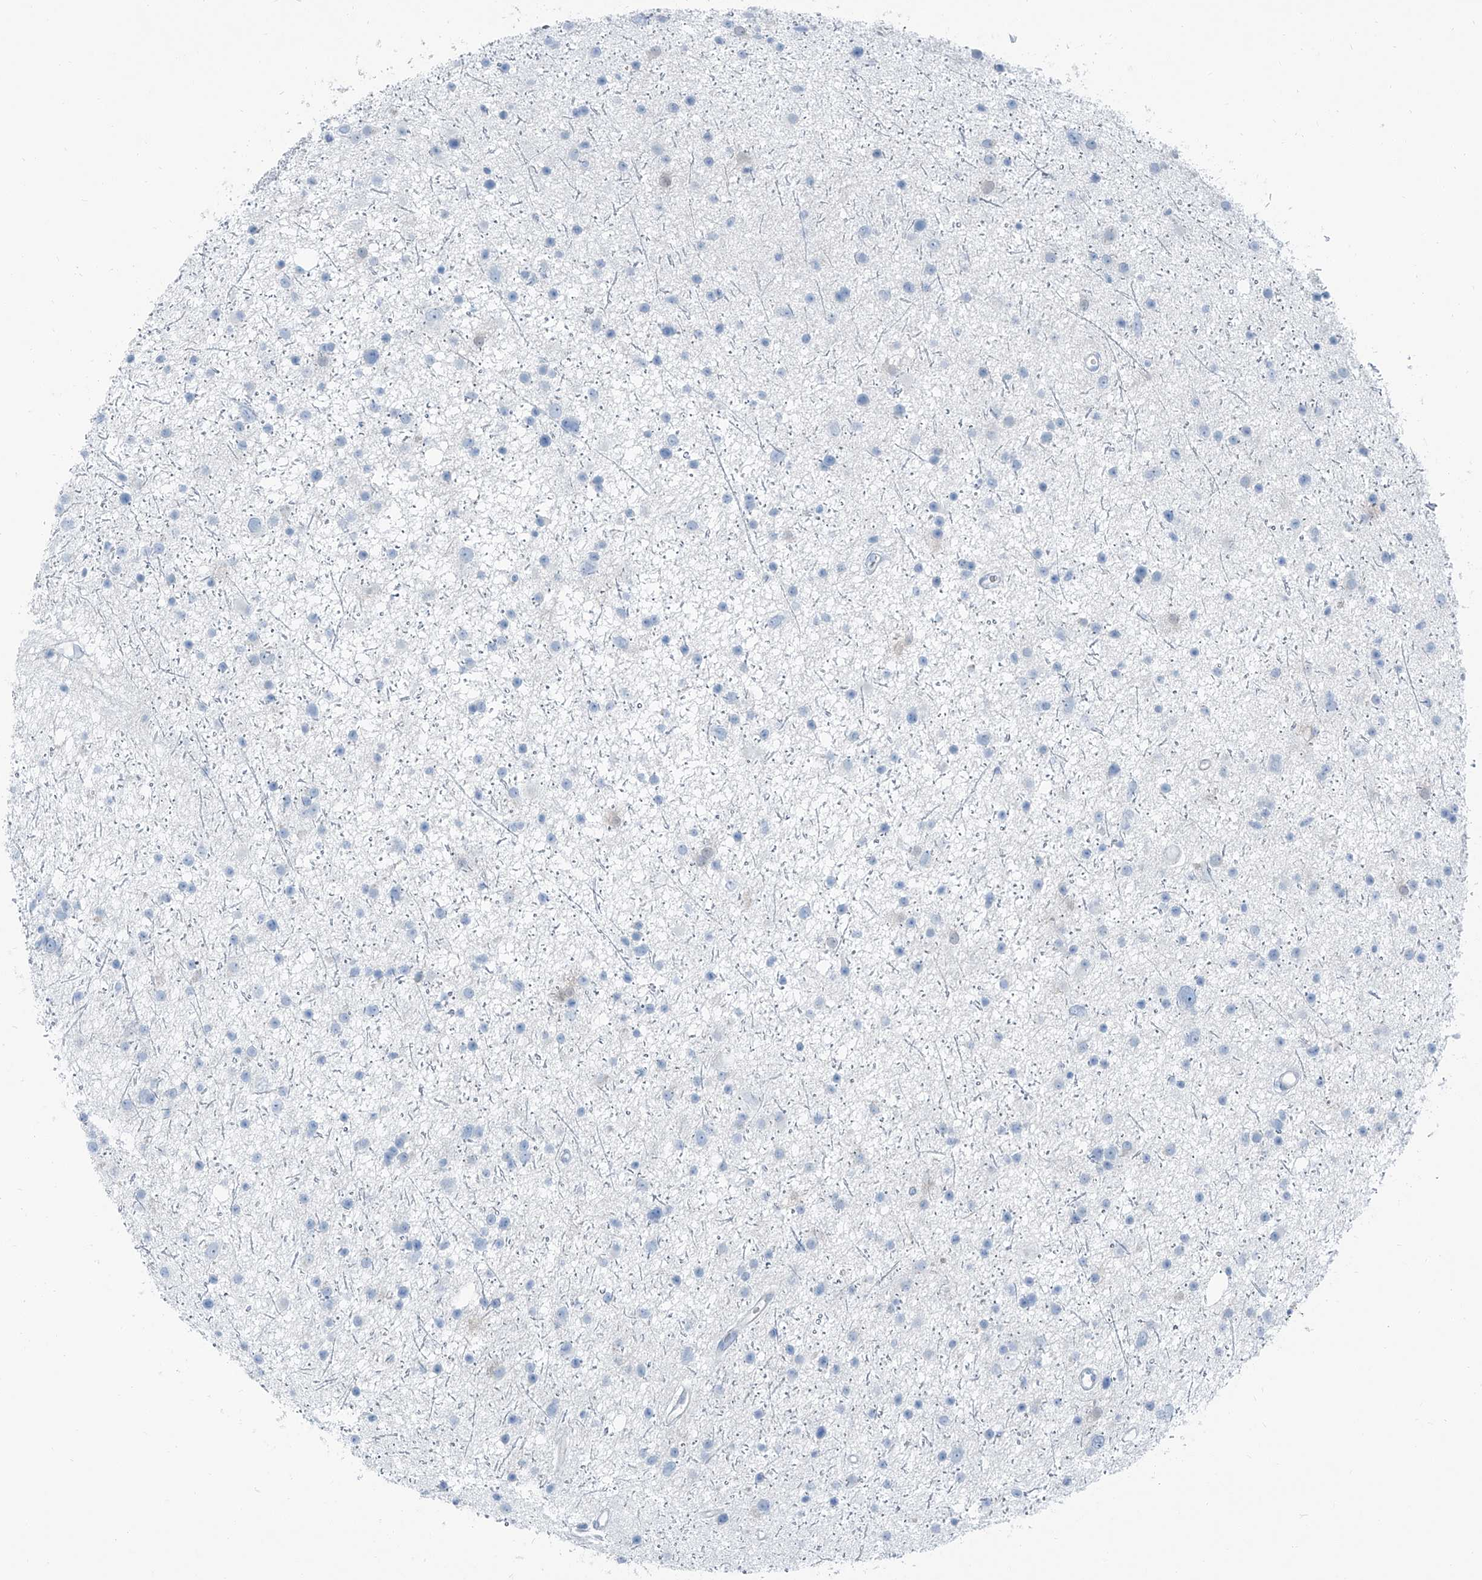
{"staining": {"intensity": "negative", "quantity": "none", "location": "none"}, "tissue": "glioma", "cell_type": "Tumor cells", "image_type": "cancer", "snomed": [{"axis": "morphology", "description": "Glioma, malignant, Low grade"}, {"axis": "topography", "description": "Cerebral cortex"}], "caption": "High power microscopy histopathology image of an IHC image of glioma, revealing no significant positivity in tumor cells. The staining was performed using DAB (3,3'-diaminobenzidine) to visualize the protein expression in brown, while the nuclei were stained in blue with hematoxylin (Magnification: 20x).", "gene": "RGN", "patient": {"sex": "female", "age": 39}}